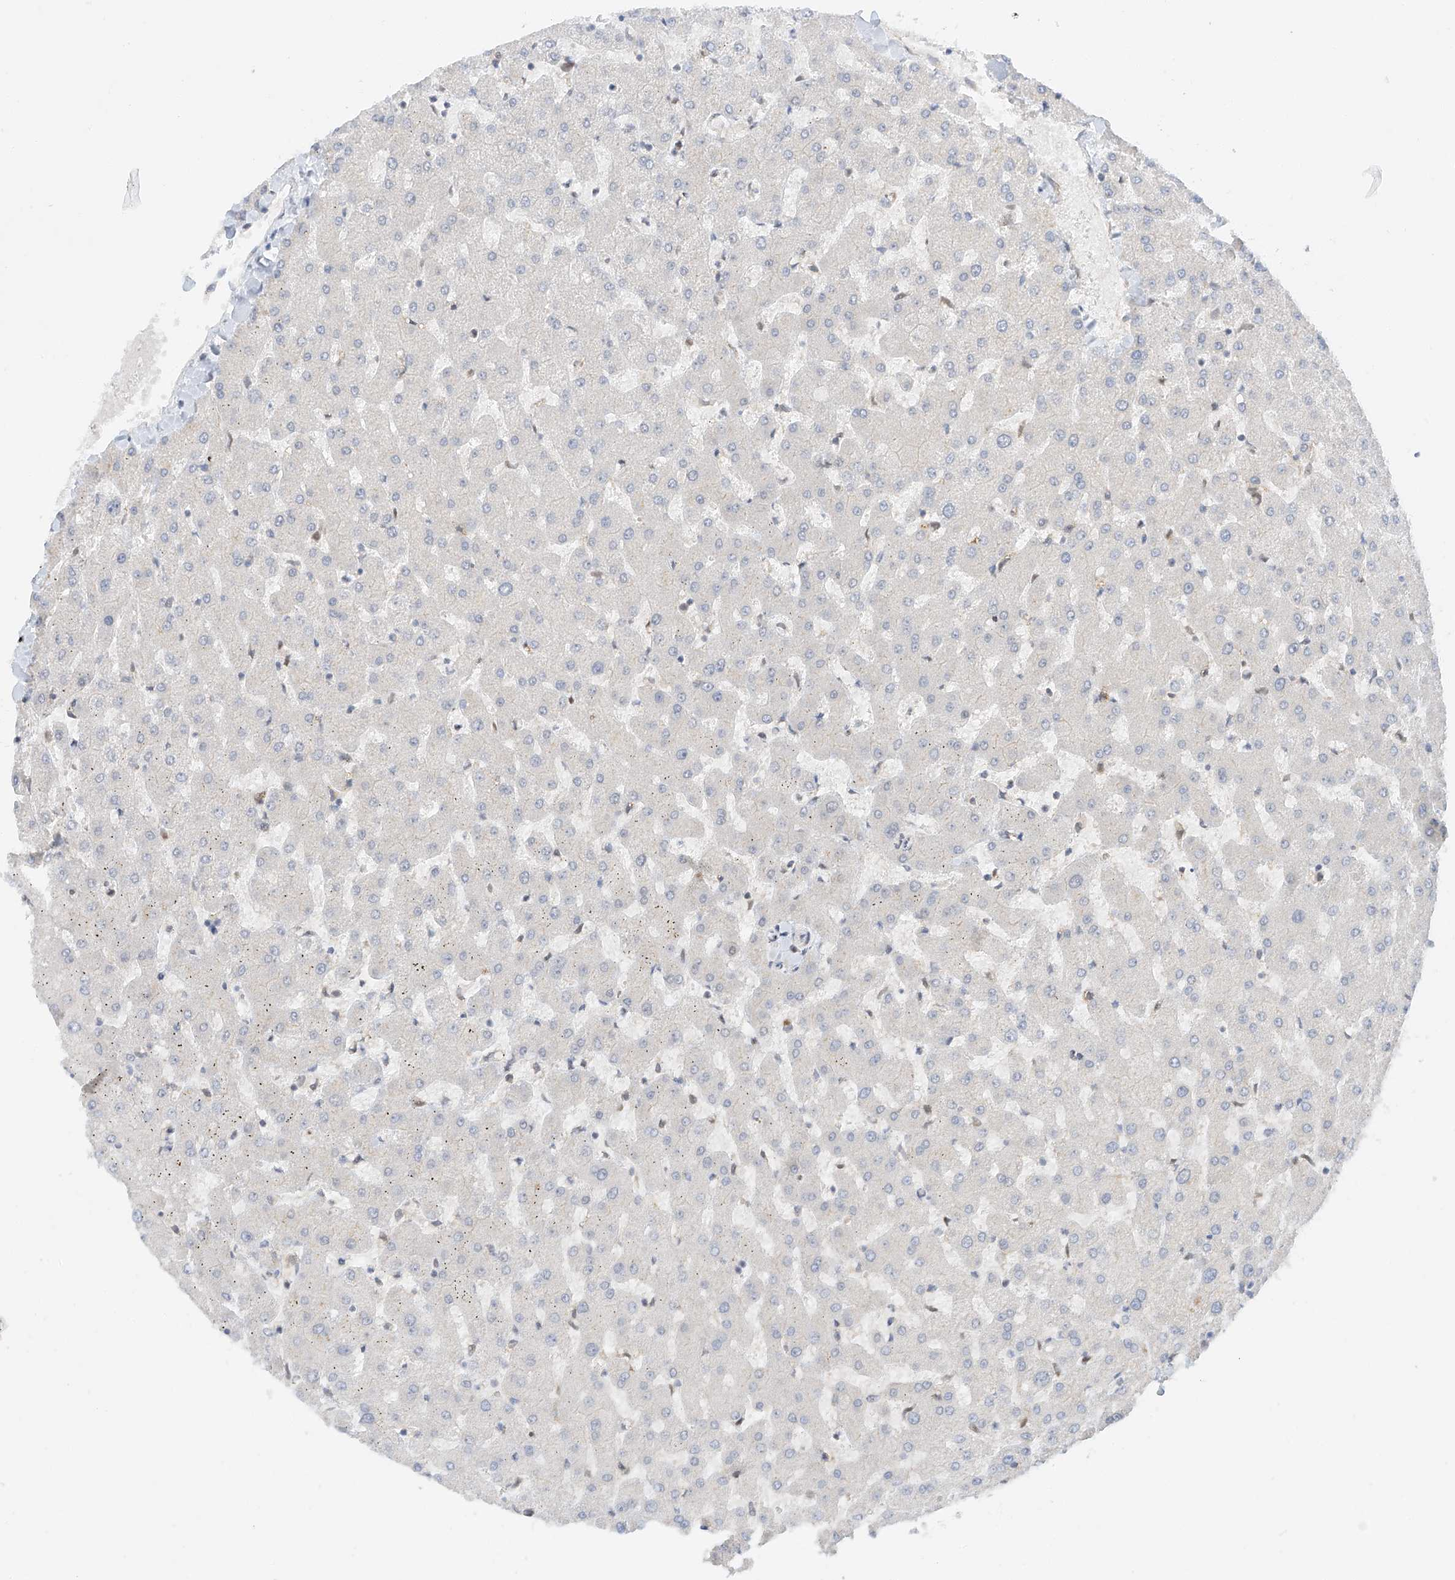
{"staining": {"intensity": "moderate", "quantity": ">75%", "location": "cytoplasmic/membranous"}, "tissue": "liver", "cell_type": "Cholangiocytes", "image_type": "normal", "snomed": [{"axis": "morphology", "description": "Normal tissue, NOS"}, {"axis": "topography", "description": "Liver"}], "caption": "Liver stained with DAB IHC exhibits medium levels of moderate cytoplasmic/membranous positivity in approximately >75% of cholangiocytes.", "gene": "POGK", "patient": {"sex": "female", "age": 63}}